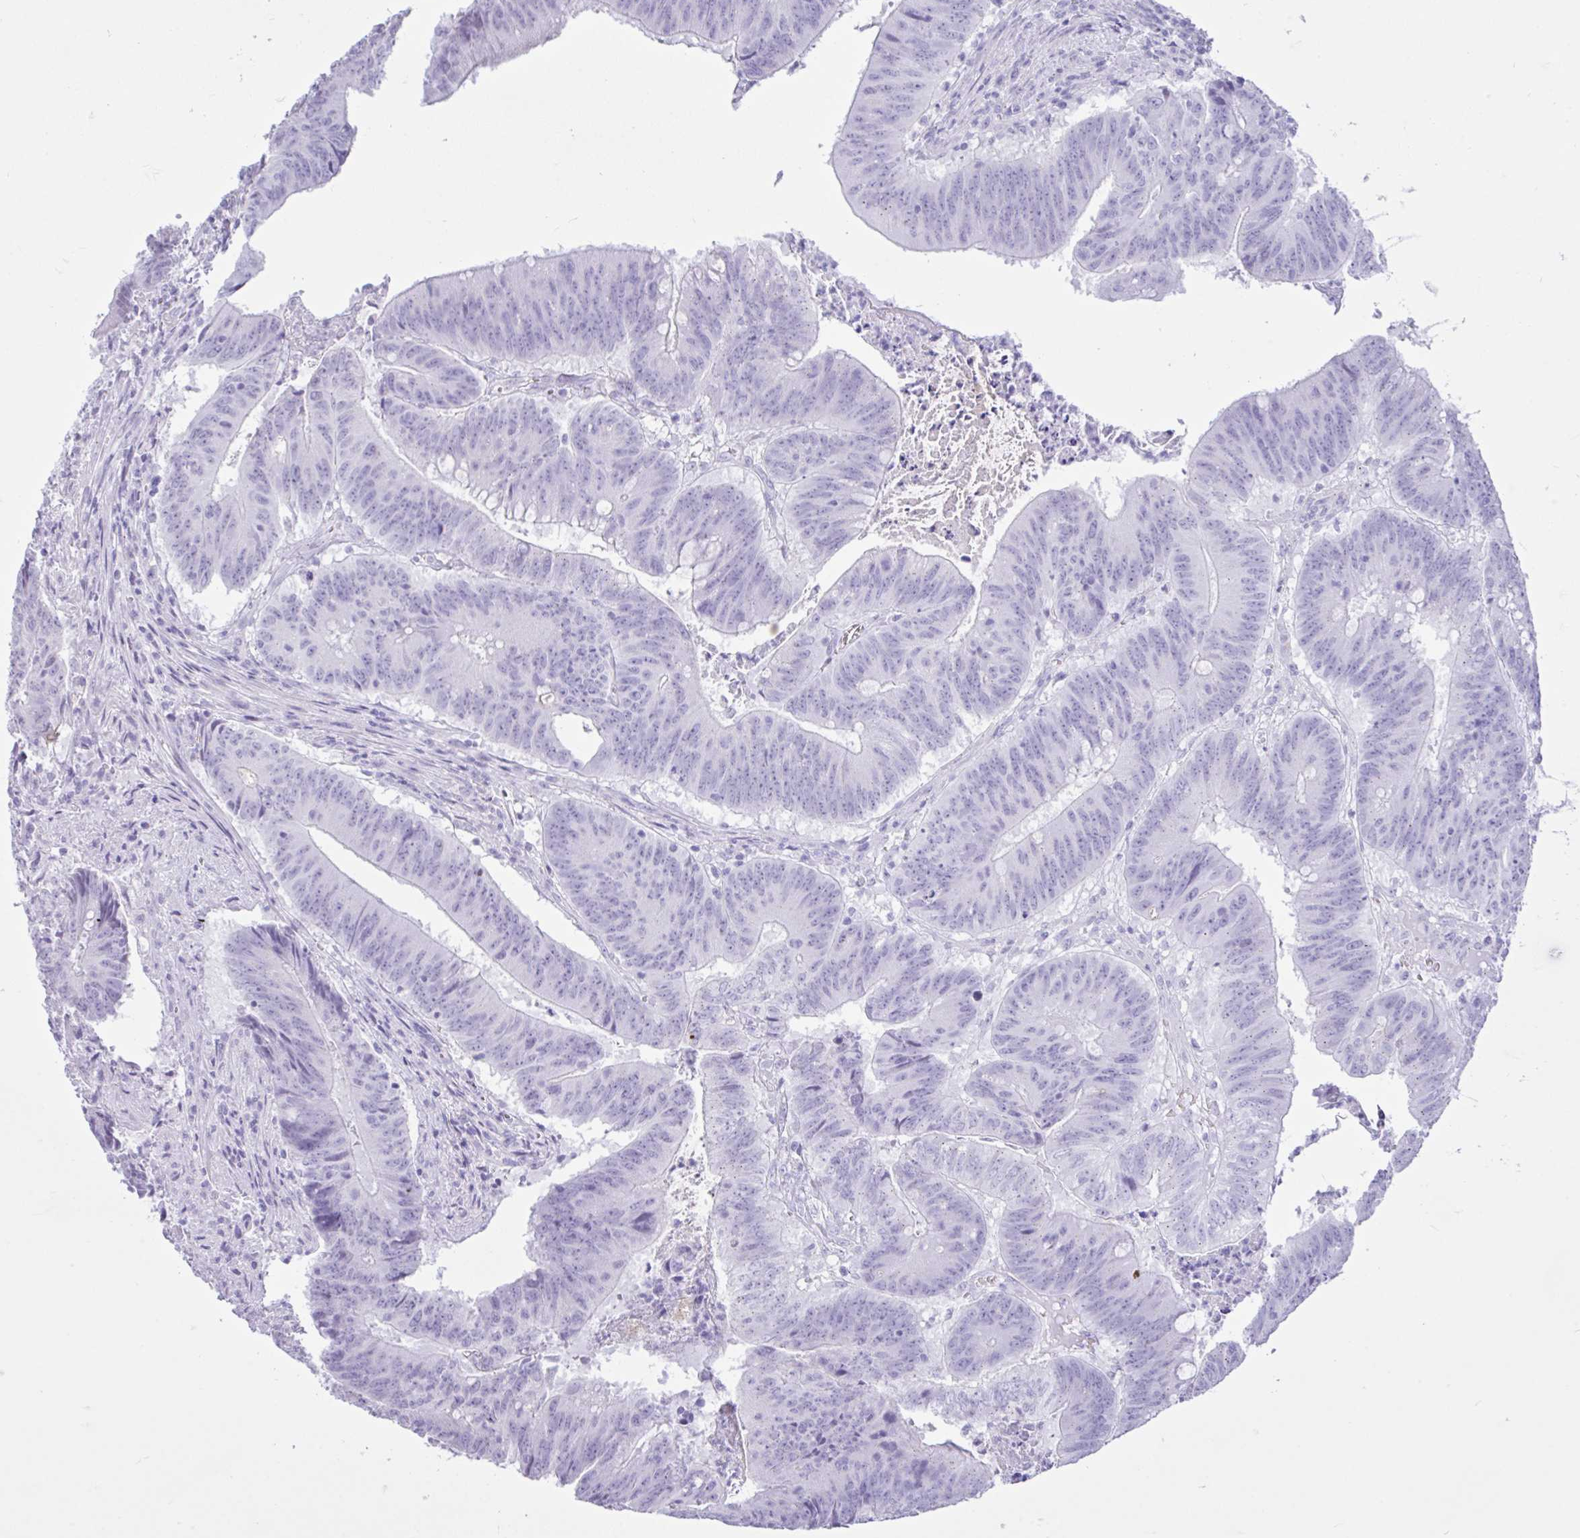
{"staining": {"intensity": "negative", "quantity": "none", "location": "none"}, "tissue": "colorectal cancer", "cell_type": "Tumor cells", "image_type": "cancer", "snomed": [{"axis": "morphology", "description": "Adenocarcinoma, NOS"}, {"axis": "topography", "description": "Colon"}], "caption": "This is an immunohistochemistry (IHC) micrograph of human adenocarcinoma (colorectal). There is no positivity in tumor cells.", "gene": "REEP1", "patient": {"sex": "female", "age": 87}}